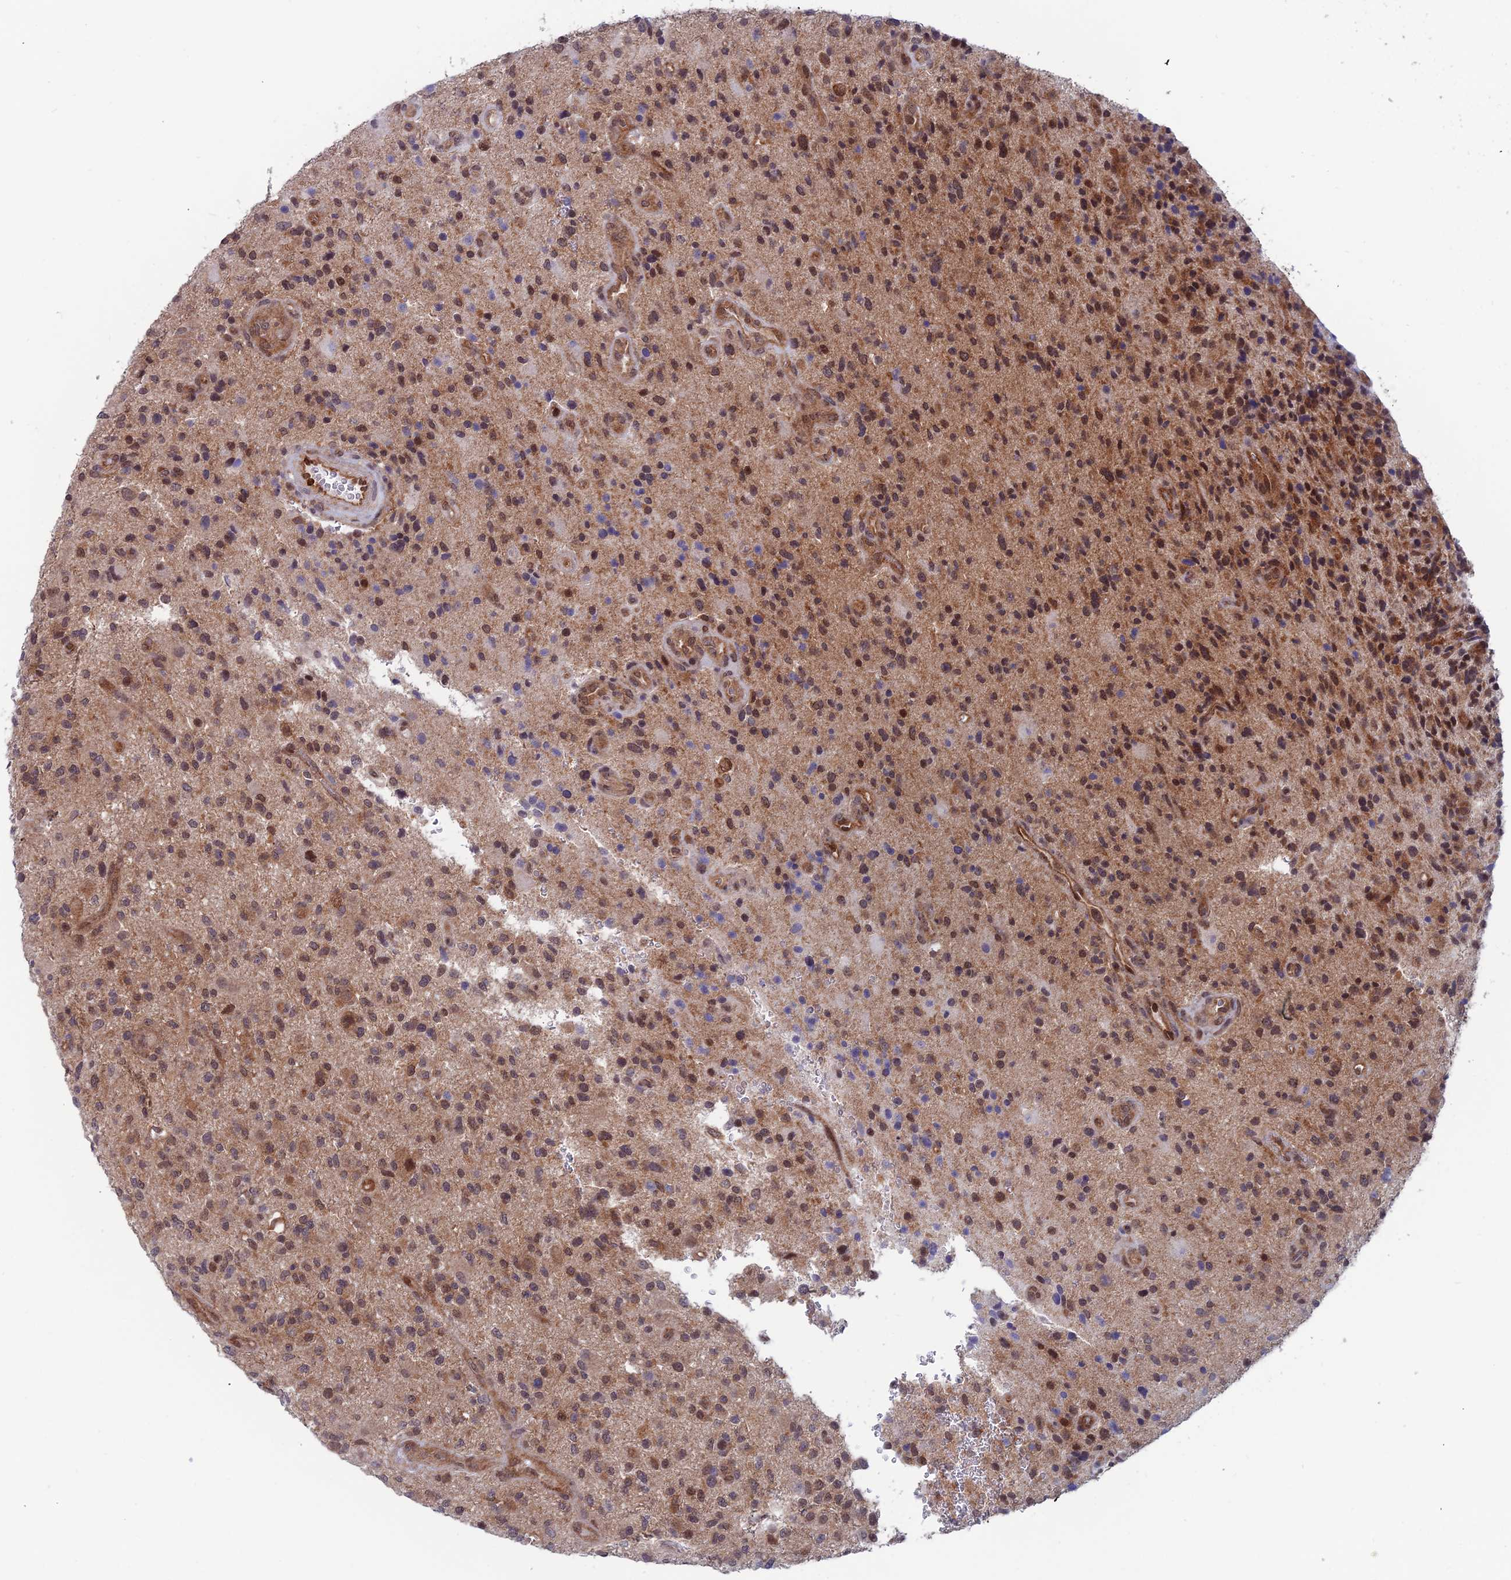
{"staining": {"intensity": "moderate", "quantity": ">75%", "location": "cytoplasmic/membranous,nuclear"}, "tissue": "glioma", "cell_type": "Tumor cells", "image_type": "cancer", "snomed": [{"axis": "morphology", "description": "Glioma, malignant, High grade"}, {"axis": "topography", "description": "Brain"}], "caption": "A histopathology image showing moderate cytoplasmic/membranous and nuclear positivity in about >75% of tumor cells in malignant high-grade glioma, as visualized by brown immunohistochemical staining.", "gene": "IGBP1", "patient": {"sex": "male", "age": 47}}